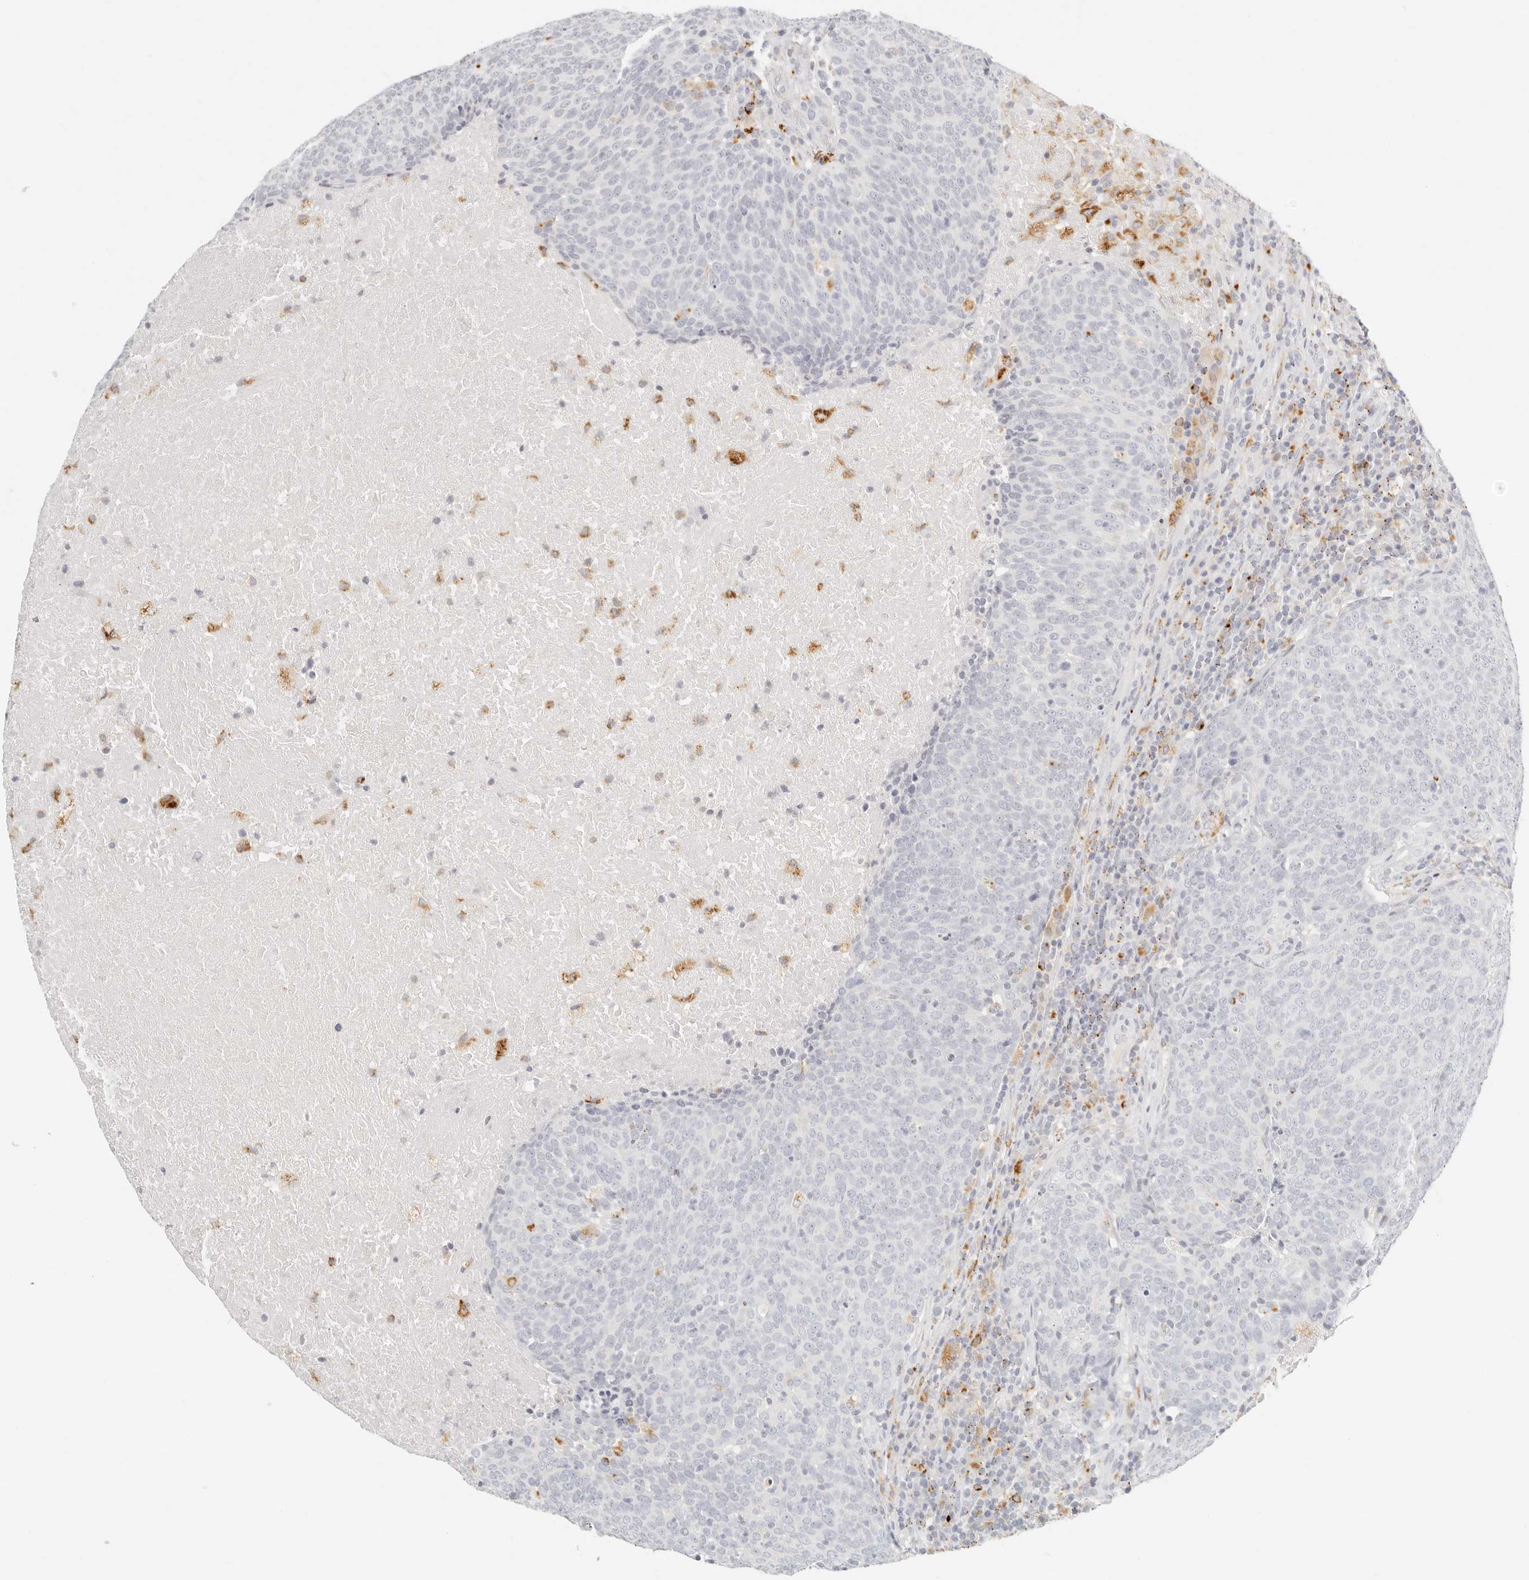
{"staining": {"intensity": "negative", "quantity": "none", "location": "none"}, "tissue": "head and neck cancer", "cell_type": "Tumor cells", "image_type": "cancer", "snomed": [{"axis": "morphology", "description": "Squamous cell carcinoma, NOS"}, {"axis": "morphology", "description": "Squamous cell carcinoma, metastatic, NOS"}, {"axis": "topography", "description": "Lymph node"}, {"axis": "topography", "description": "Head-Neck"}], "caption": "Head and neck cancer stained for a protein using IHC demonstrates no staining tumor cells.", "gene": "RNASET2", "patient": {"sex": "male", "age": 62}}